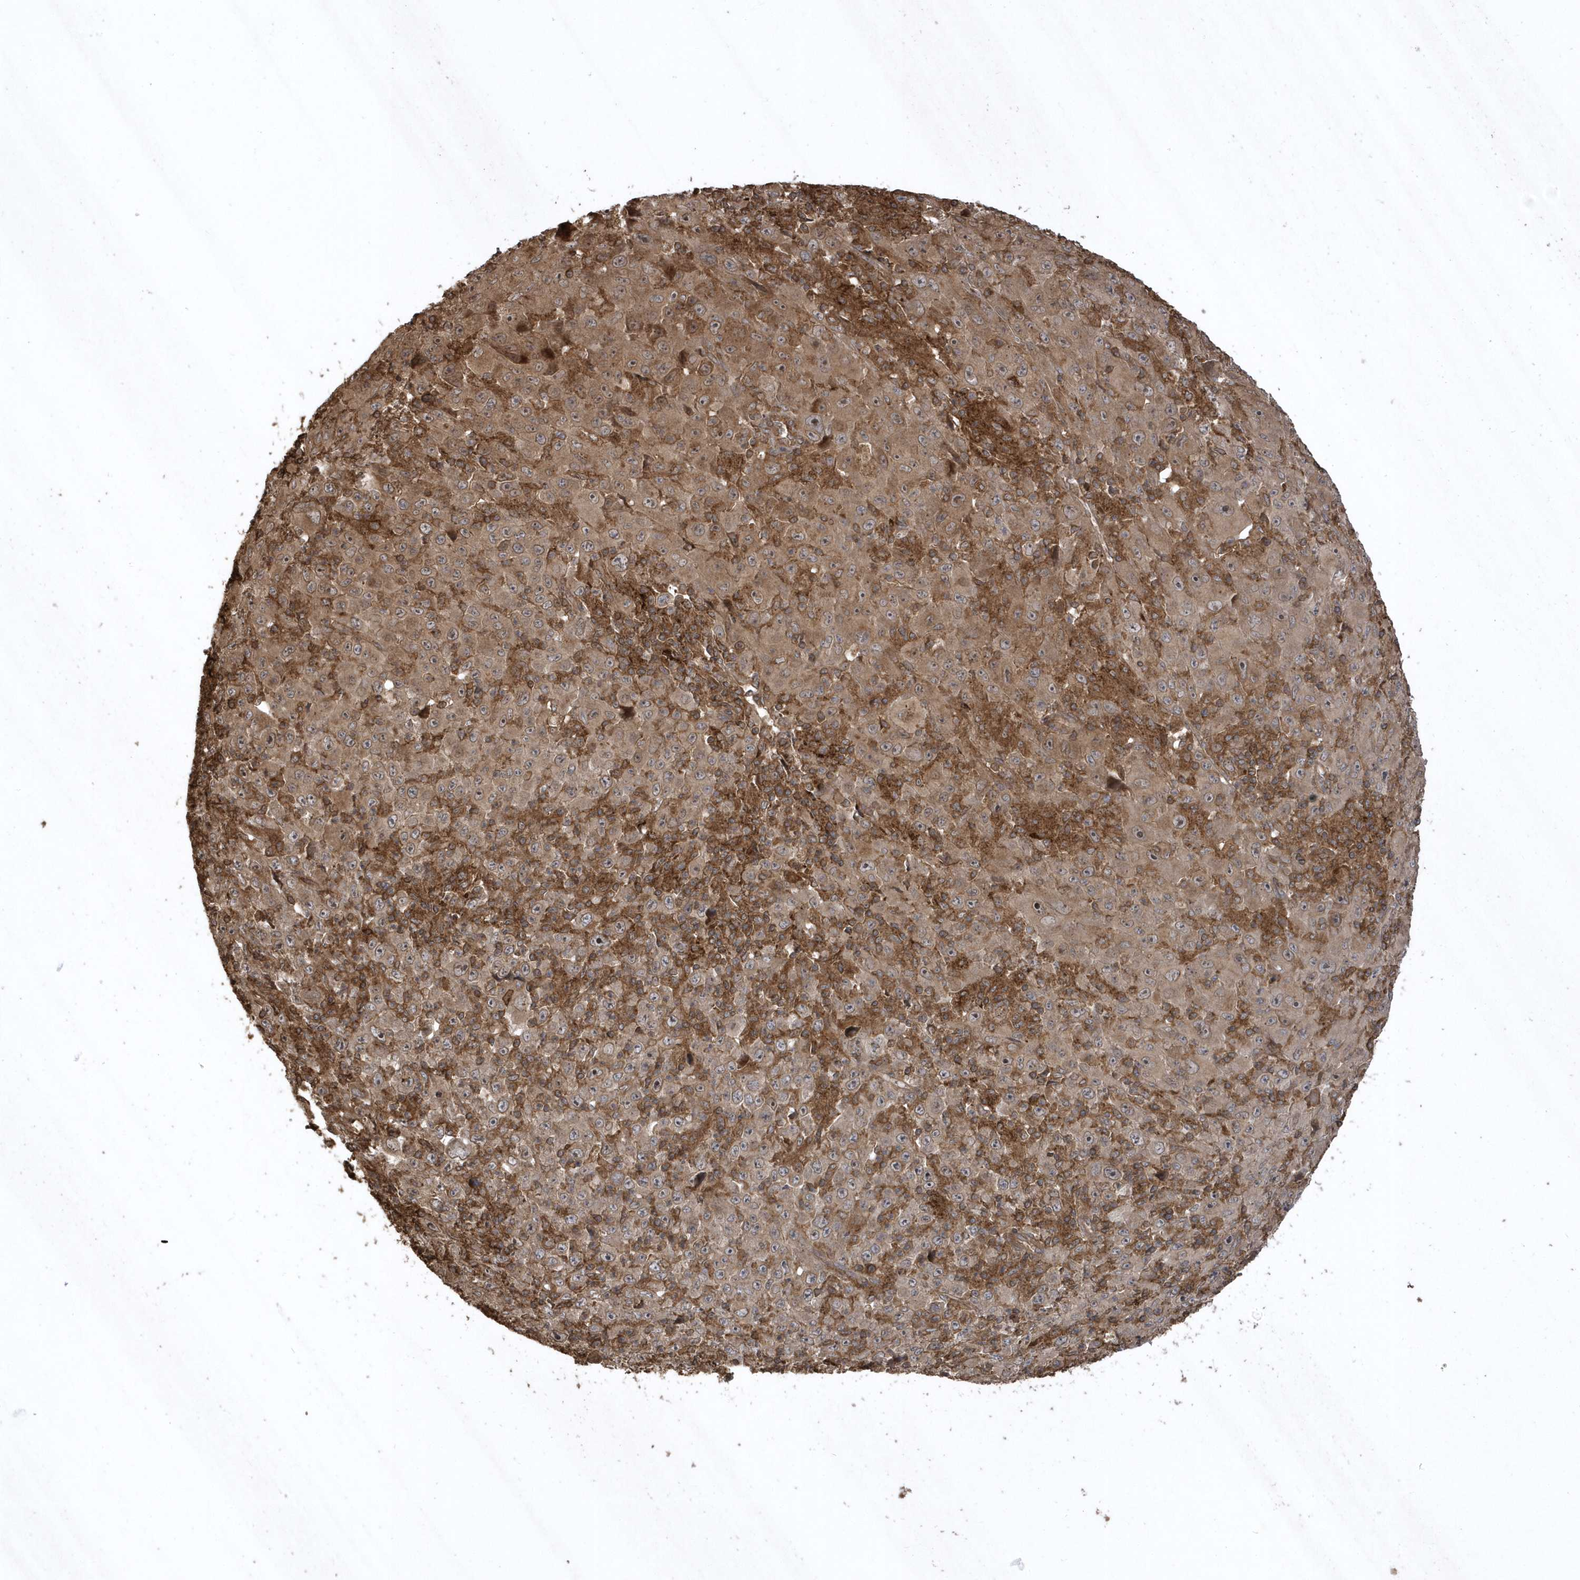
{"staining": {"intensity": "weak", "quantity": "<25%", "location": "cytoplasmic/membranous"}, "tissue": "melanoma", "cell_type": "Tumor cells", "image_type": "cancer", "snomed": [{"axis": "morphology", "description": "Malignant melanoma, Metastatic site"}, {"axis": "topography", "description": "Skin"}], "caption": "Protein analysis of malignant melanoma (metastatic site) reveals no significant positivity in tumor cells.", "gene": "SENP8", "patient": {"sex": "female", "age": 56}}